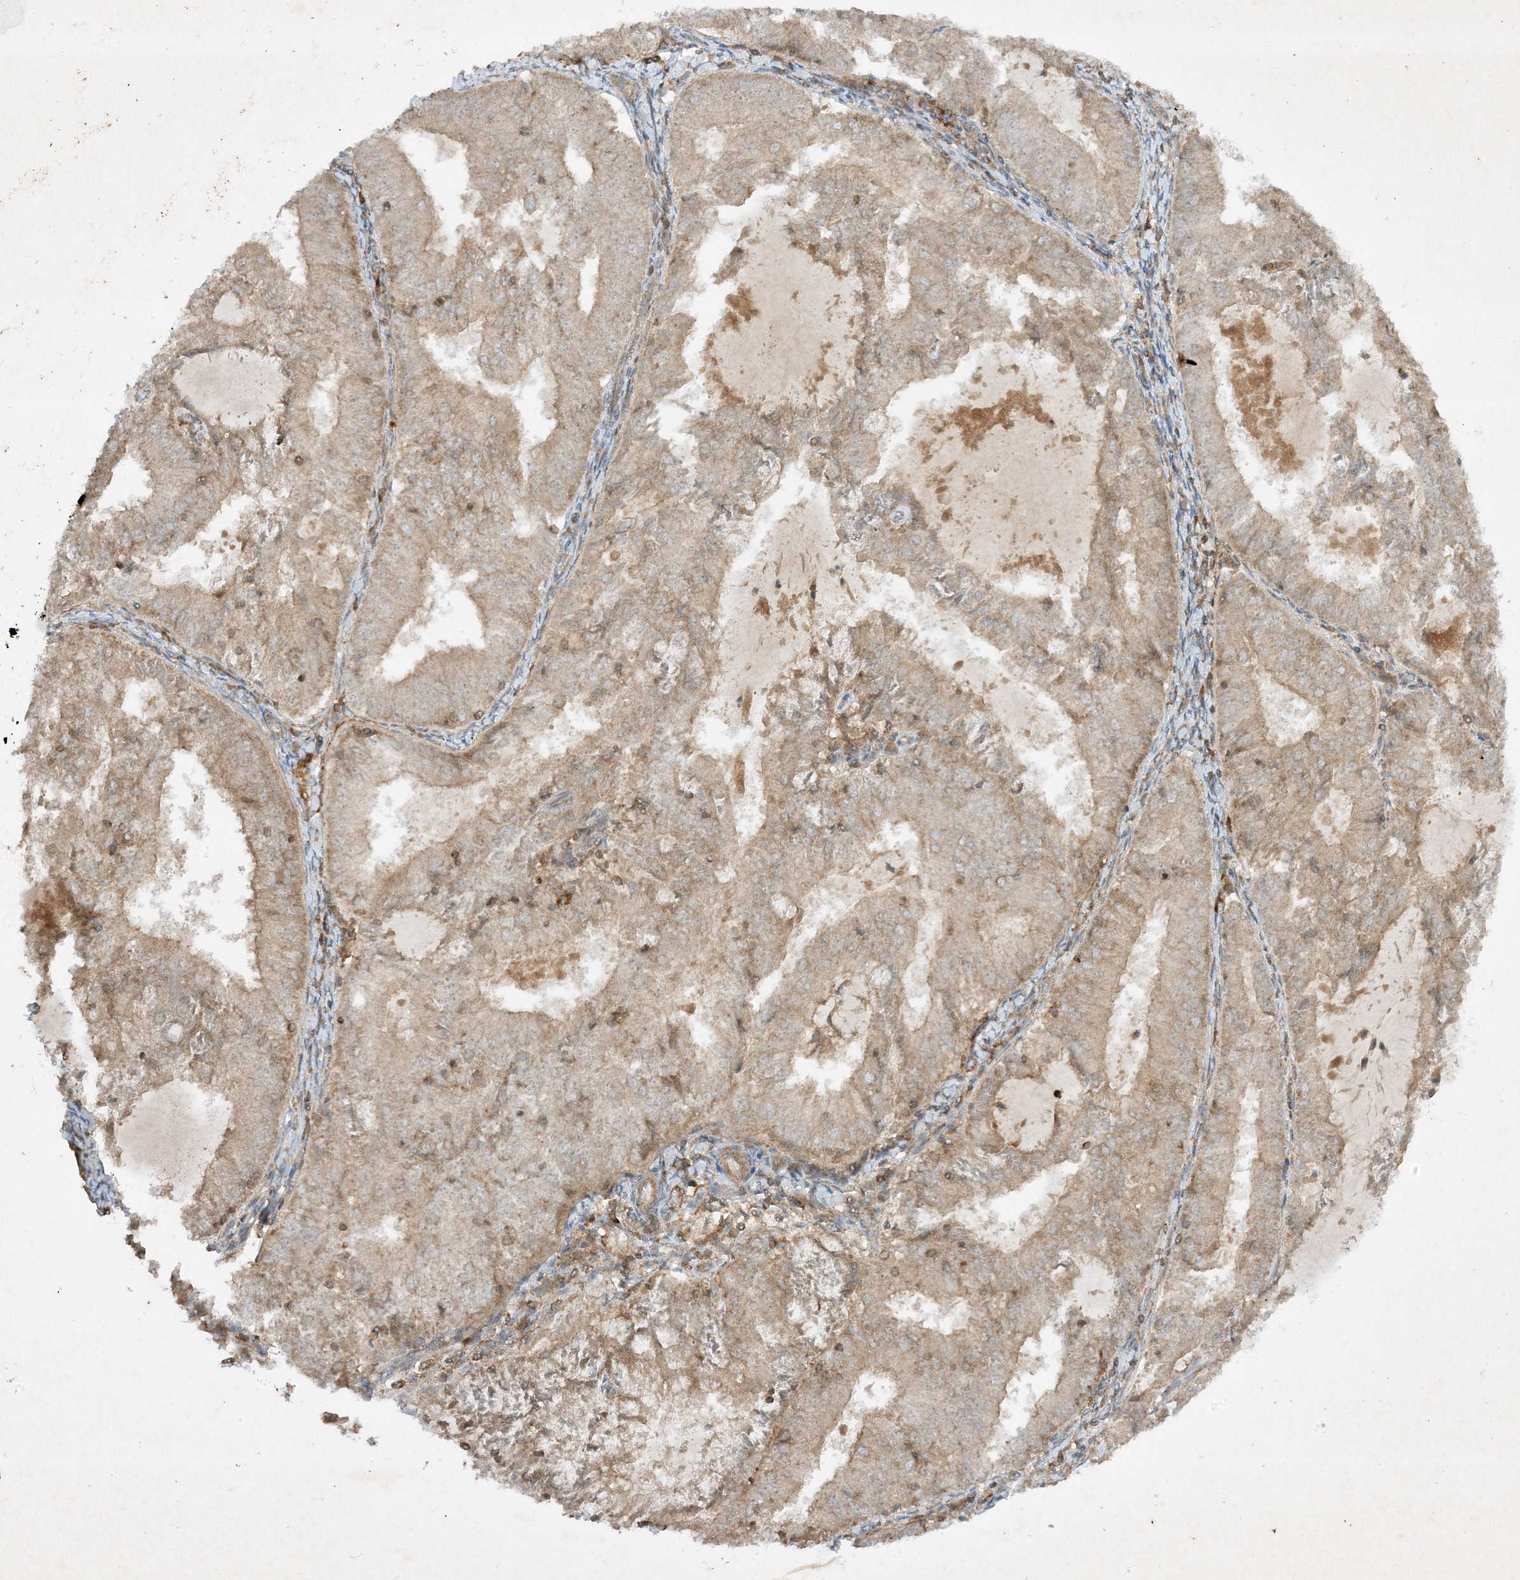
{"staining": {"intensity": "weak", "quantity": "<25%", "location": "cytoplasmic/membranous"}, "tissue": "endometrial cancer", "cell_type": "Tumor cells", "image_type": "cancer", "snomed": [{"axis": "morphology", "description": "Adenocarcinoma, NOS"}, {"axis": "topography", "description": "Endometrium"}], "caption": "The image exhibits no staining of tumor cells in endometrial adenocarcinoma.", "gene": "XRN1", "patient": {"sex": "female", "age": 57}}